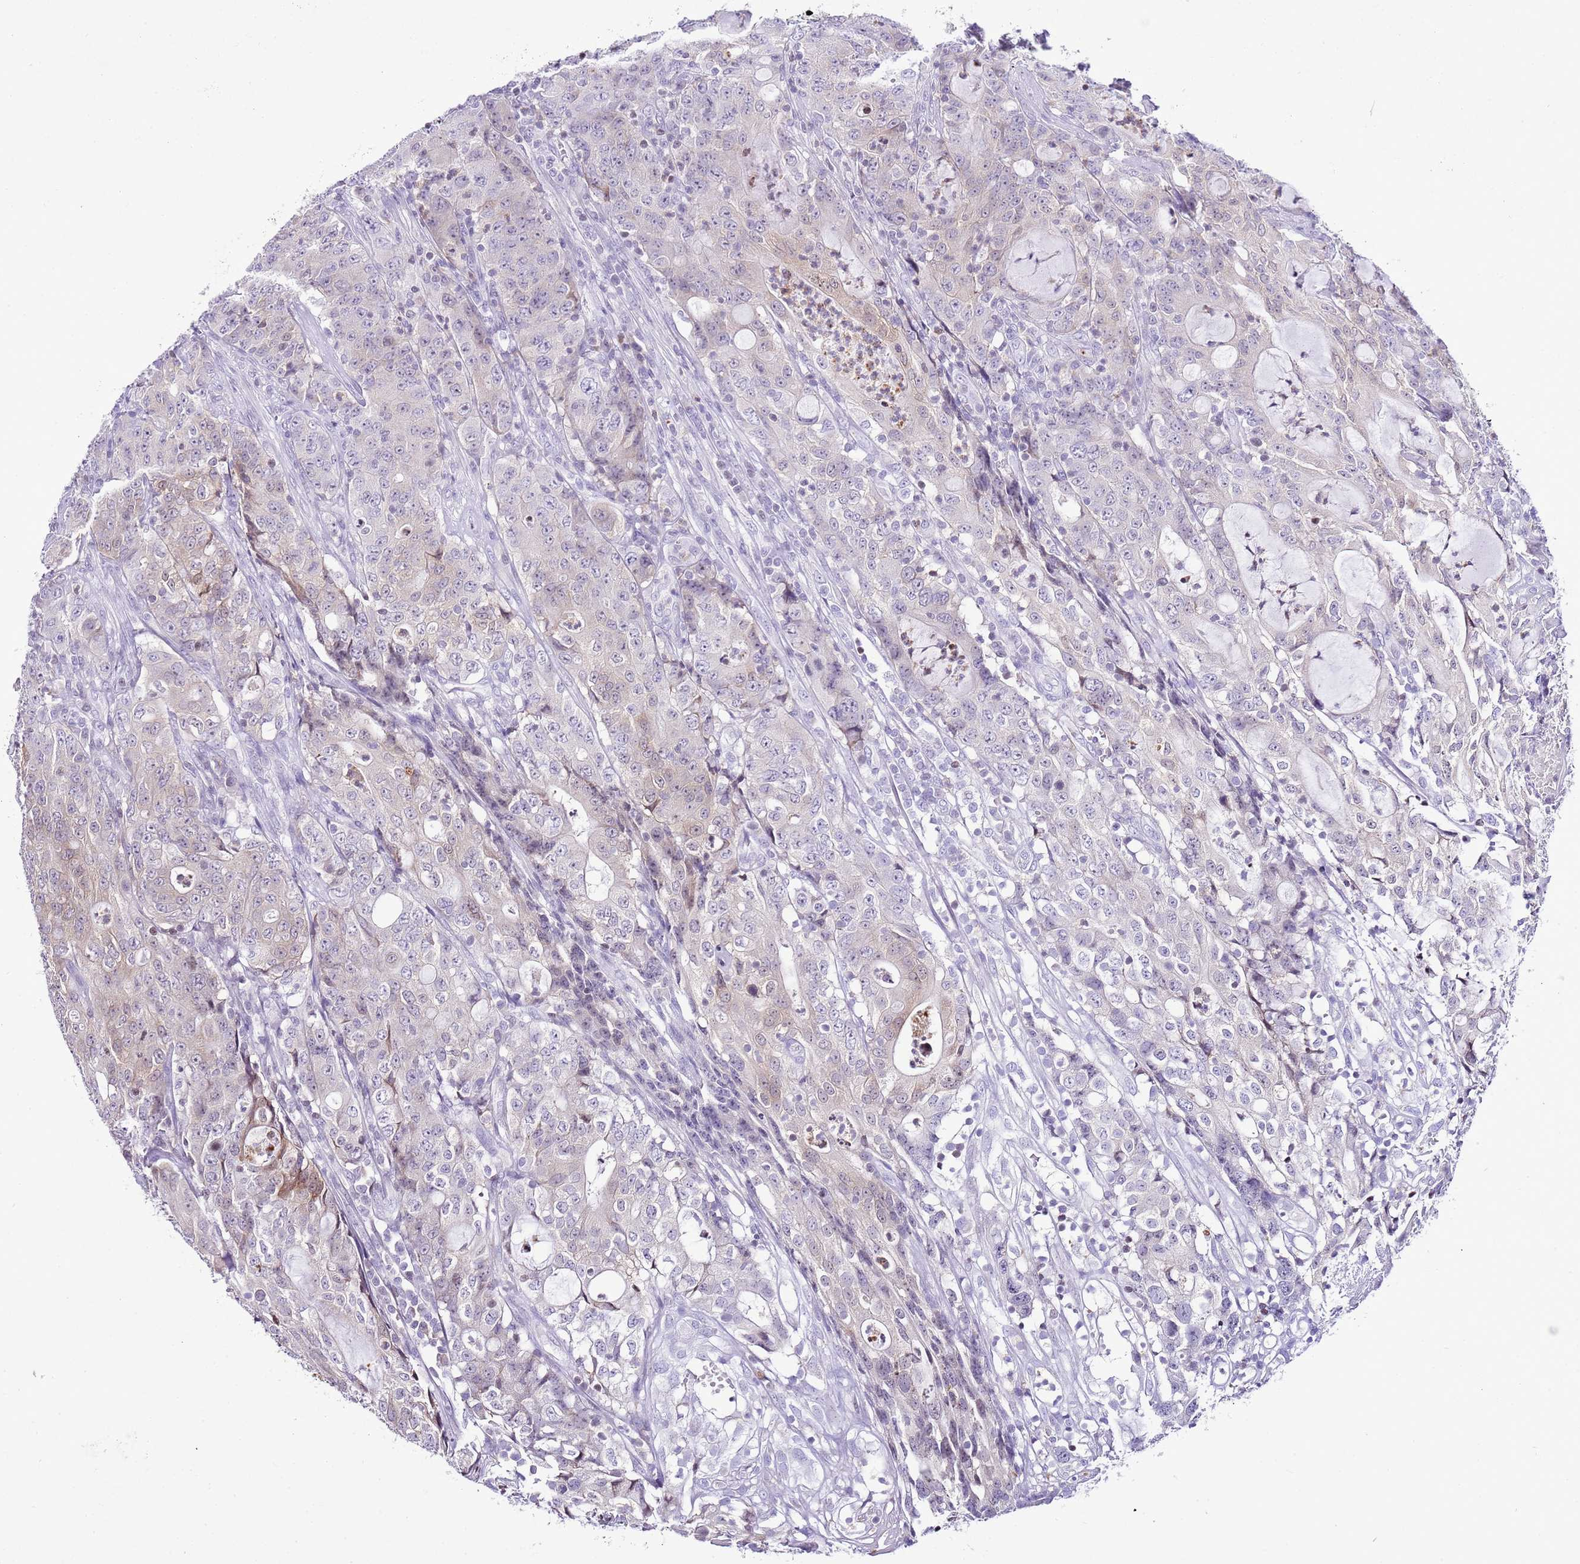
{"staining": {"intensity": "weak", "quantity": "<25%", "location": "cytoplasmic/membranous"}, "tissue": "colorectal cancer", "cell_type": "Tumor cells", "image_type": "cancer", "snomed": [{"axis": "morphology", "description": "Adenocarcinoma, NOS"}, {"axis": "topography", "description": "Colon"}], "caption": "Immunohistochemical staining of human adenocarcinoma (colorectal) reveals no significant positivity in tumor cells.", "gene": "PRR15", "patient": {"sex": "male", "age": 83}}